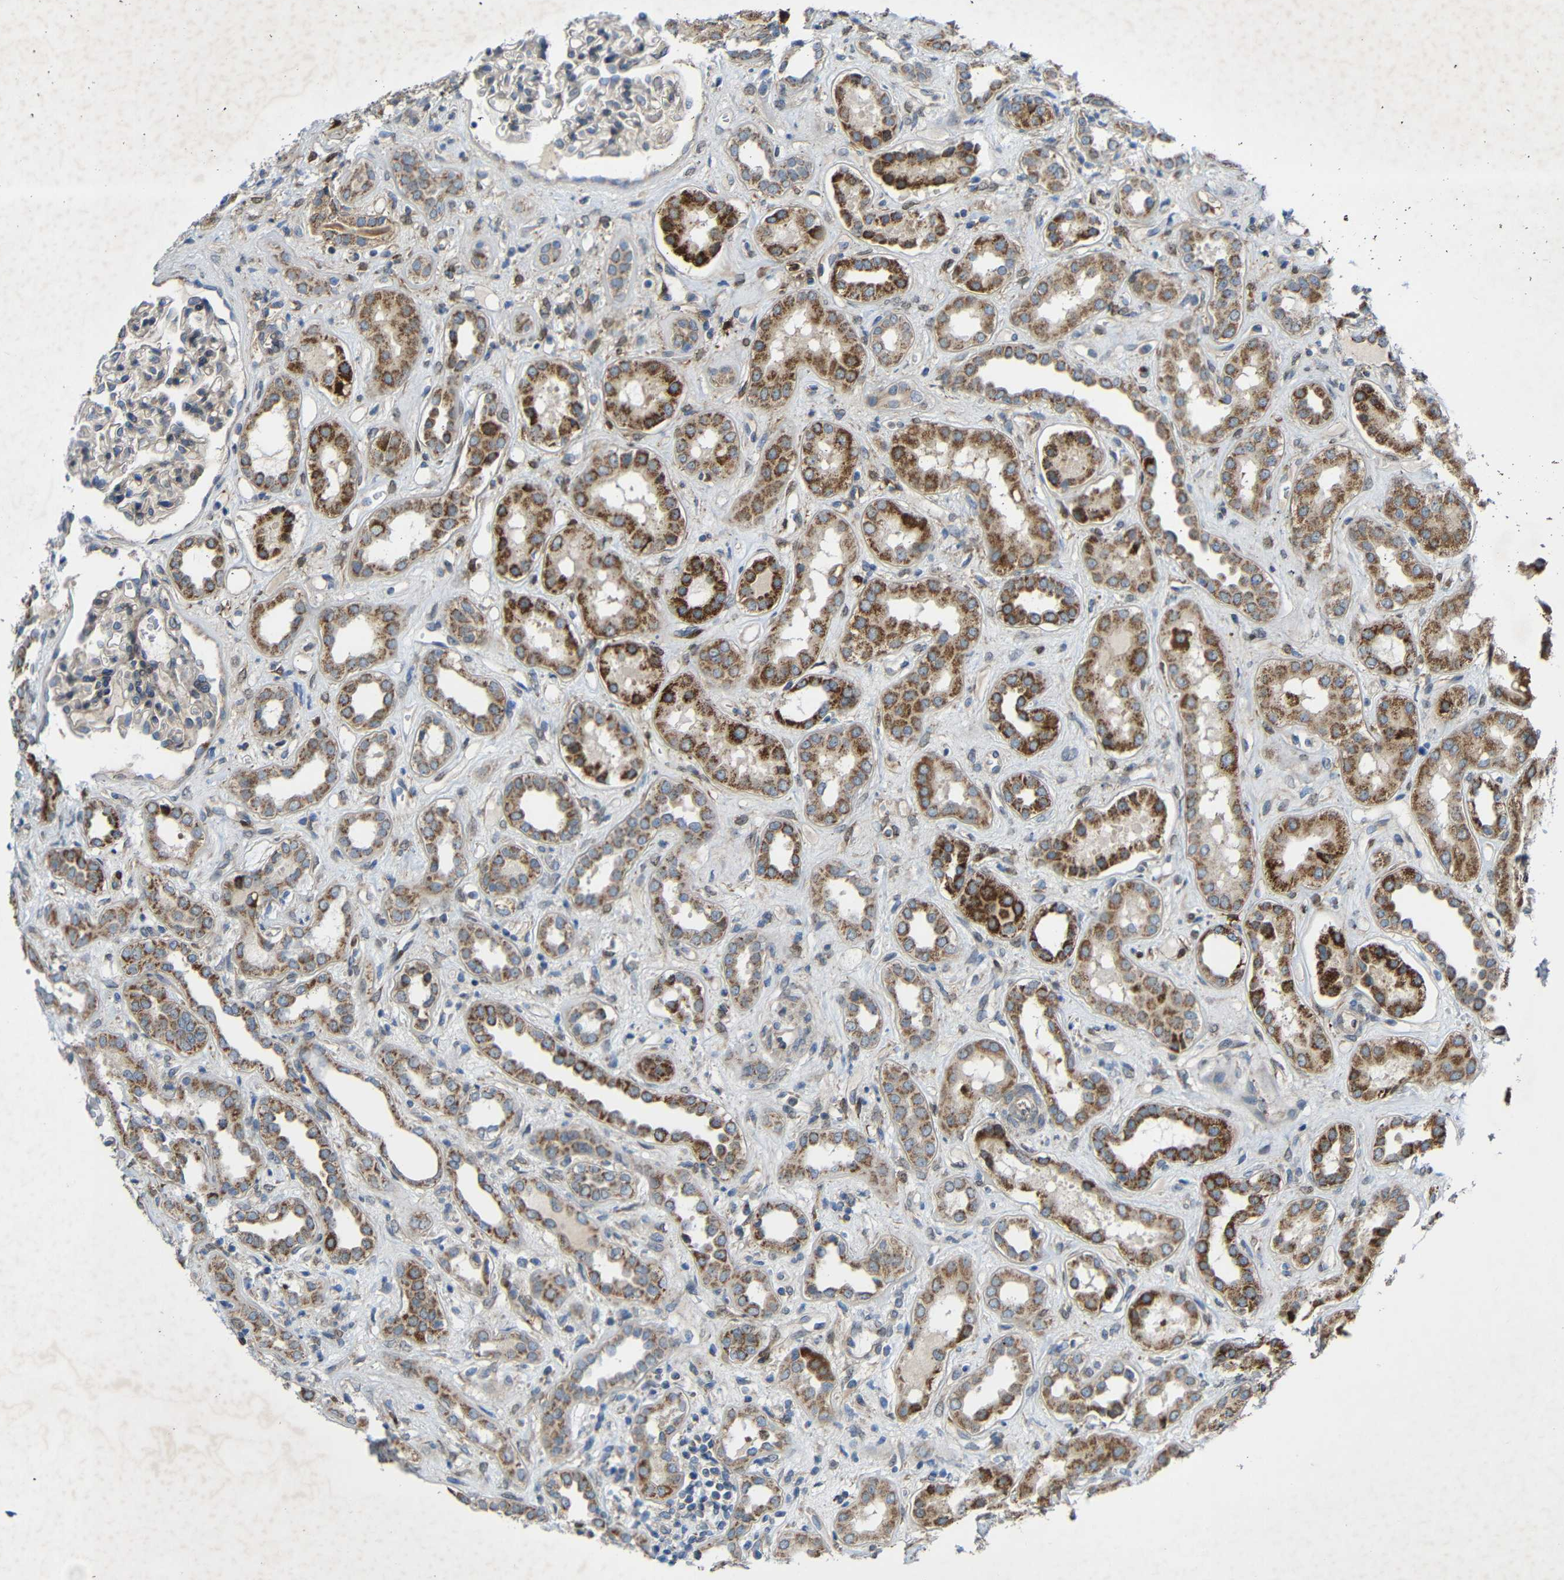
{"staining": {"intensity": "weak", "quantity": ">75%", "location": "cytoplasmic/membranous"}, "tissue": "kidney", "cell_type": "Cells in glomeruli", "image_type": "normal", "snomed": [{"axis": "morphology", "description": "Normal tissue, NOS"}, {"axis": "topography", "description": "Kidney"}], "caption": "This is an image of IHC staining of benign kidney, which shows weak staining in the cytoplasmic/membranous of cells in glomeruli.", "gene": "TMEM25", "patient": {"sex": "male", "age": 59}}